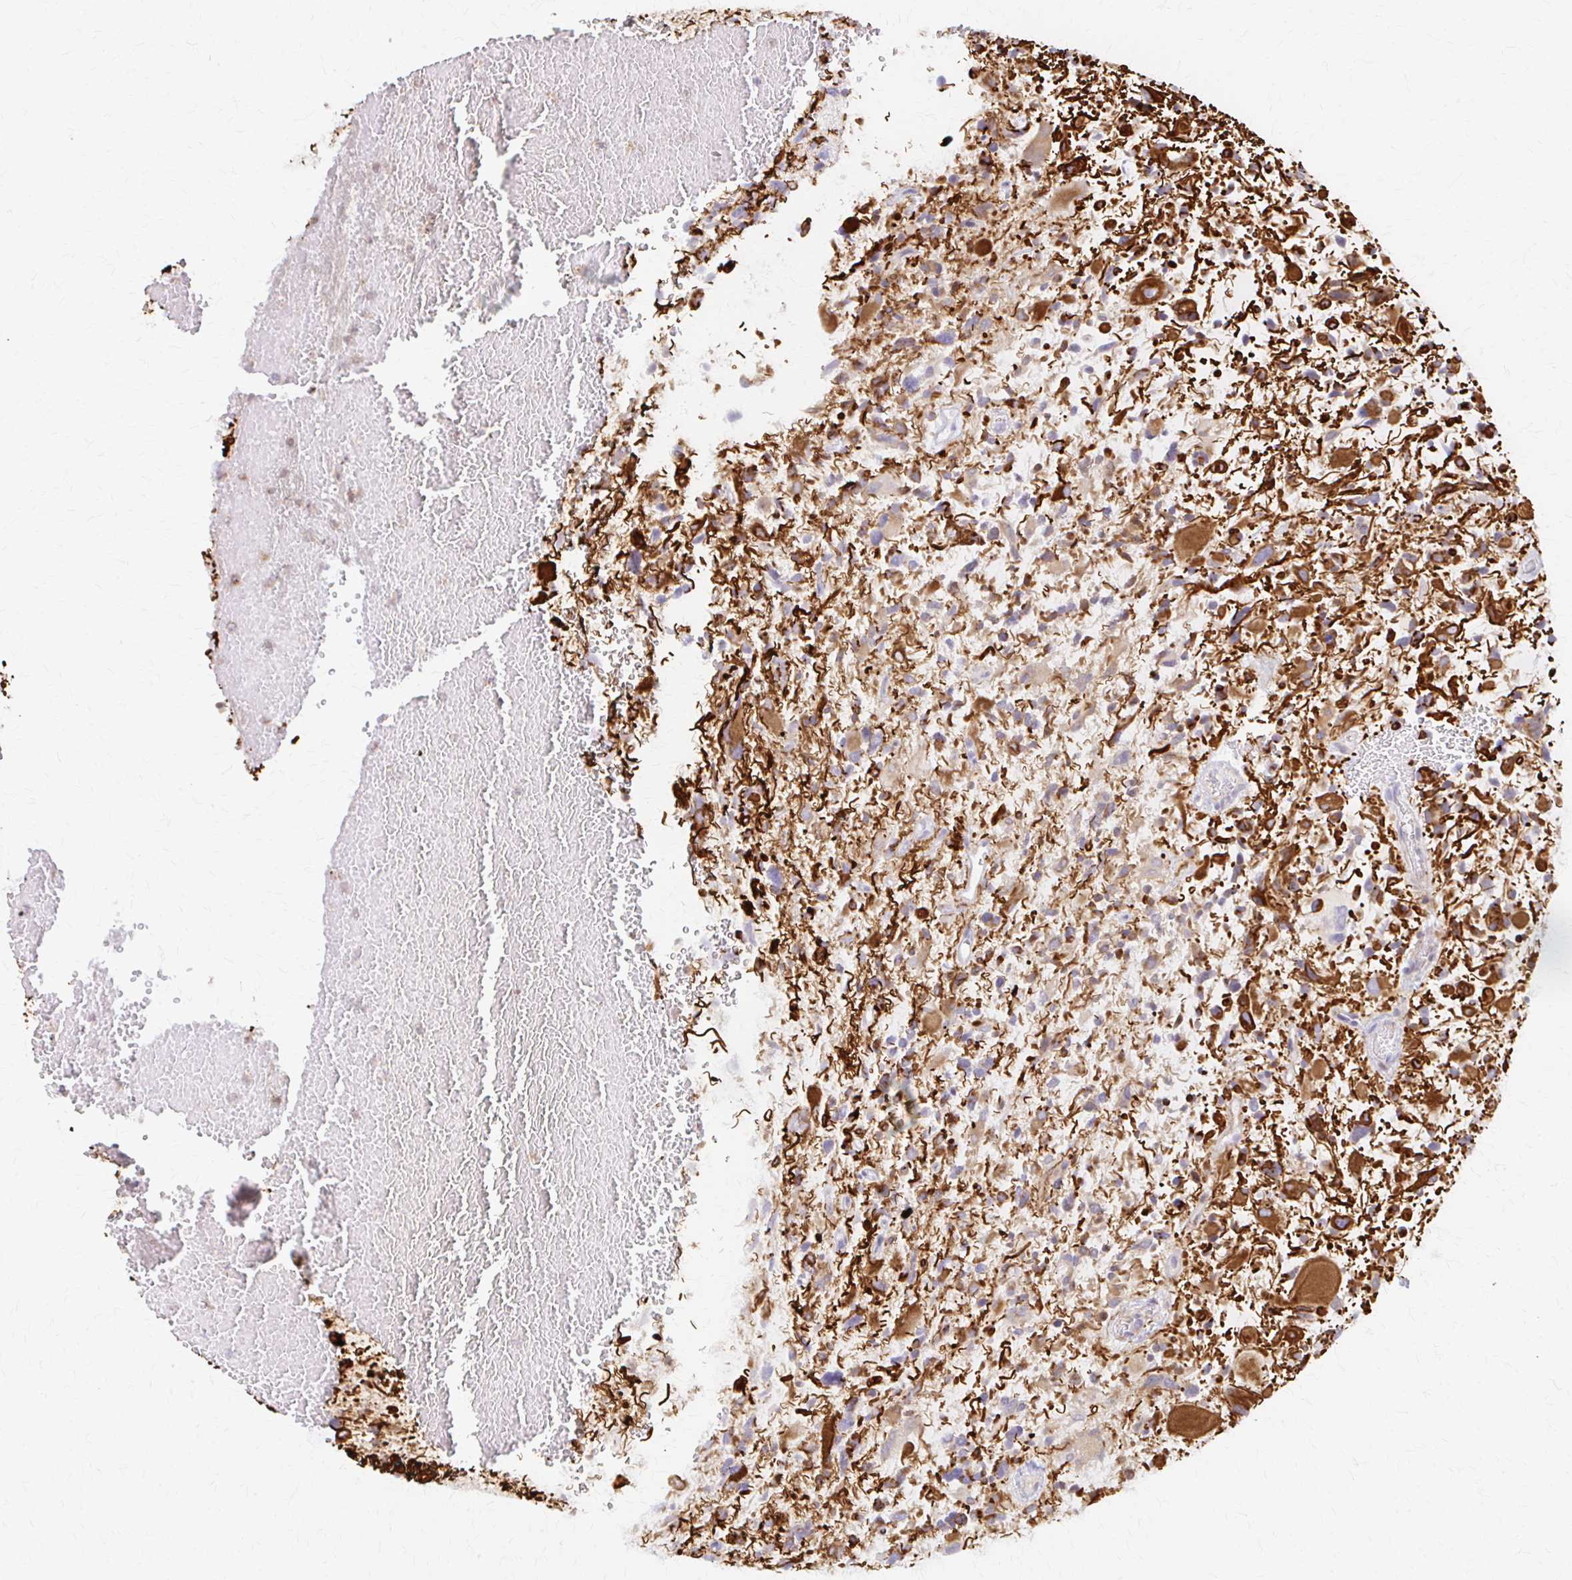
{"staining": {"intensity": "moderate", "quantity": "<25%", "location": "cytoplasmic/membranous"}, "tissue": "glioma", "cell_type": "Tumor cells", "image_type": "cancer", "snomed": [{"axis": "morphology", "description": "Glioma, malignant, High grade"}, {"axis": "topography", "description": "Brain"}], "caption": "High-power microscopy captured an IHC image of glioma, revealing moderate cytoplasmic/membranous positivity in approximately <25% of tumor cells.", "gene": "ARHGAP35", "patient": {"sex": "female", "age": 11}}